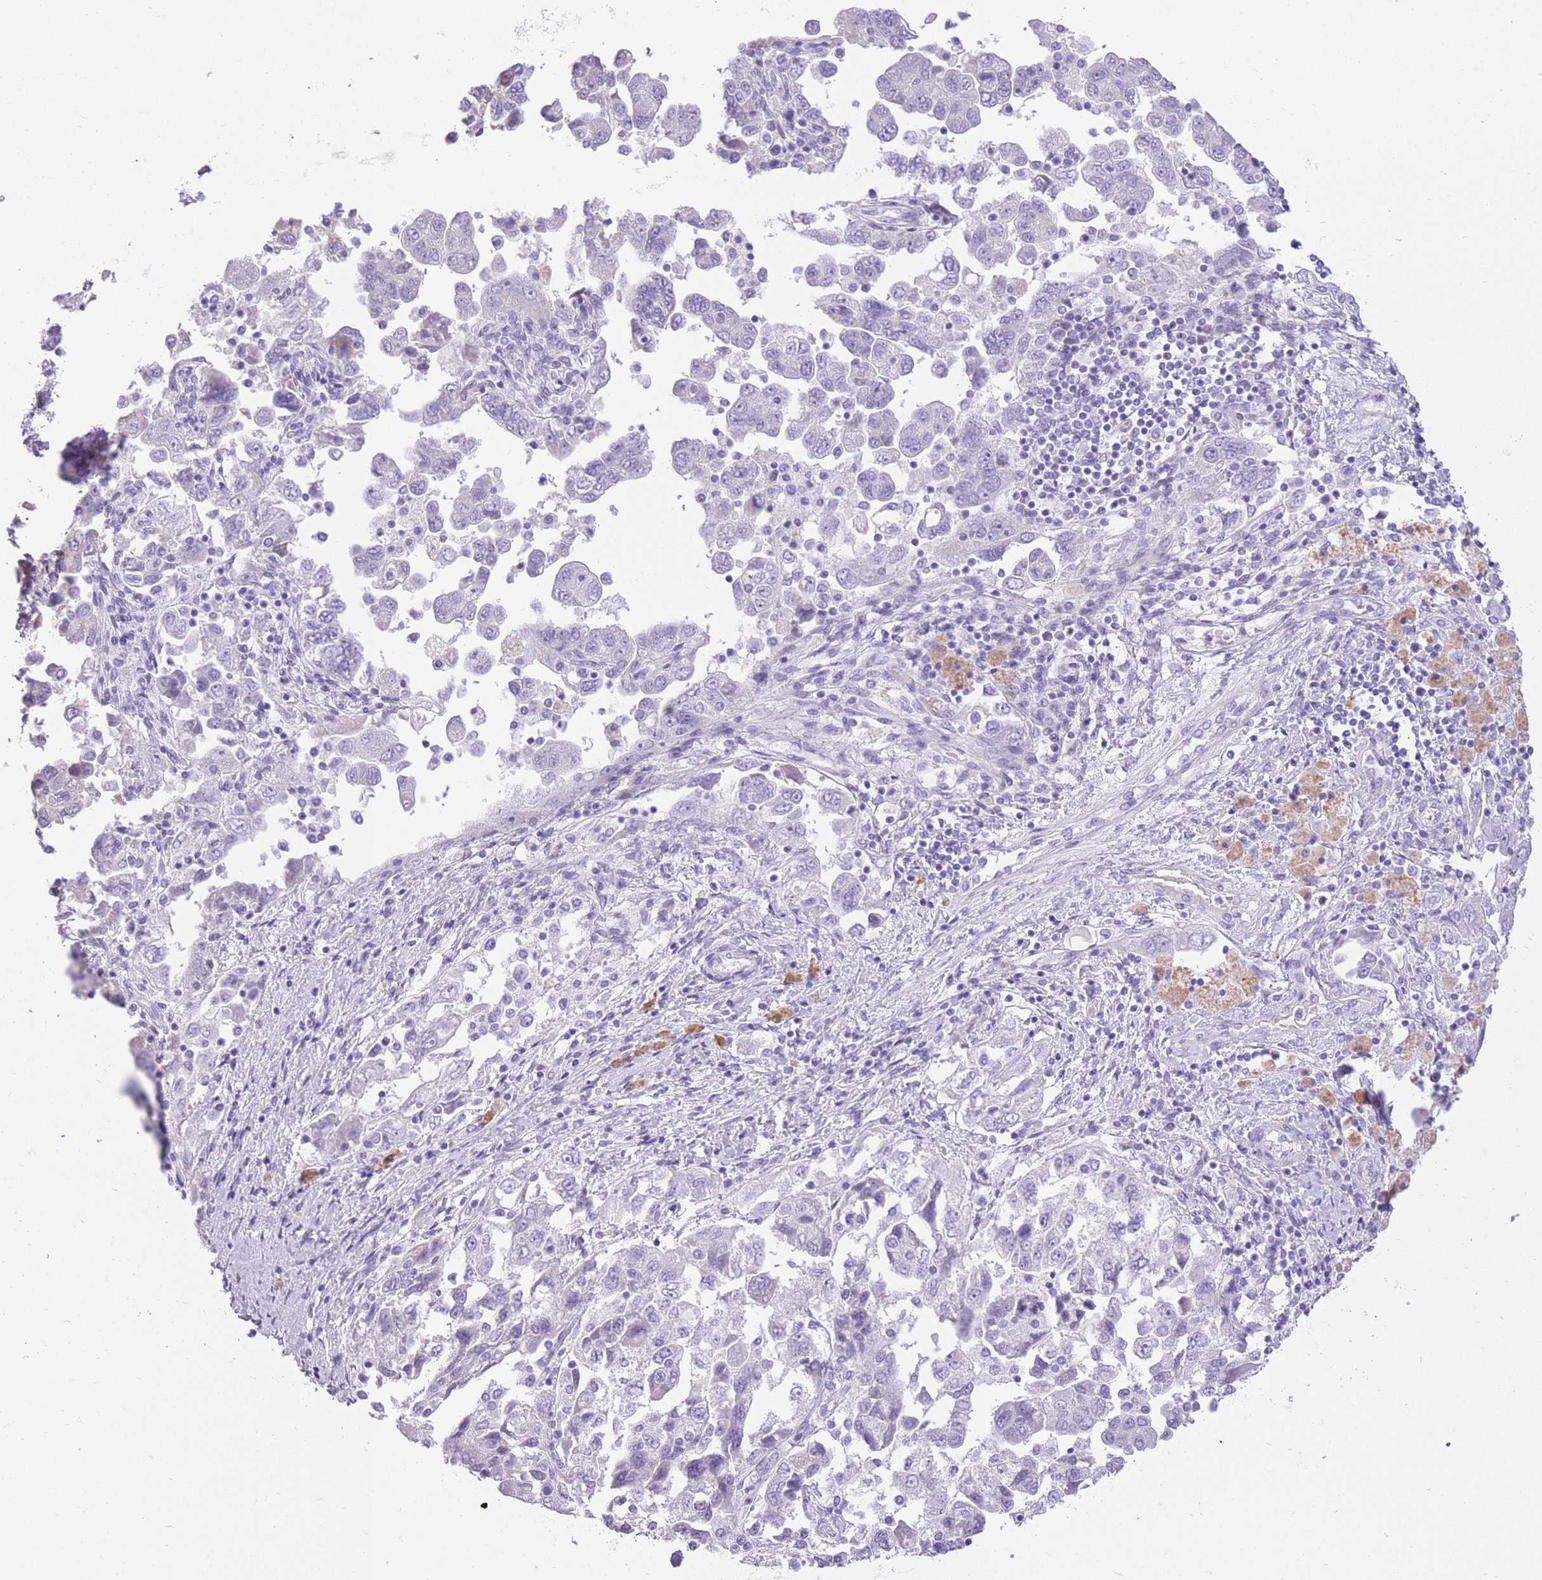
{"staining": {"intensity": "negative", "quantity": "none", "location": "none"}, "tissue": "ovarian cancer", "cell_type": "Tumor cells", "image_type": "cancer", "snomed": [{"axis": "morphology", "description": "Carcinoma, NOS"}, {"axis": "morphology", "description": "Cystadenocarcinoma, serous, NOS"}, {"axis": "topography", "description": "Ovary"}], "caption": "Immunohistochemistry (IHC) of human carcinoma (ovarian) reveals no positivity in tumor cells. Nuclei are stained in blue.", "gene": "WDR70", "patient": {"sex": "female", "age": 69}}